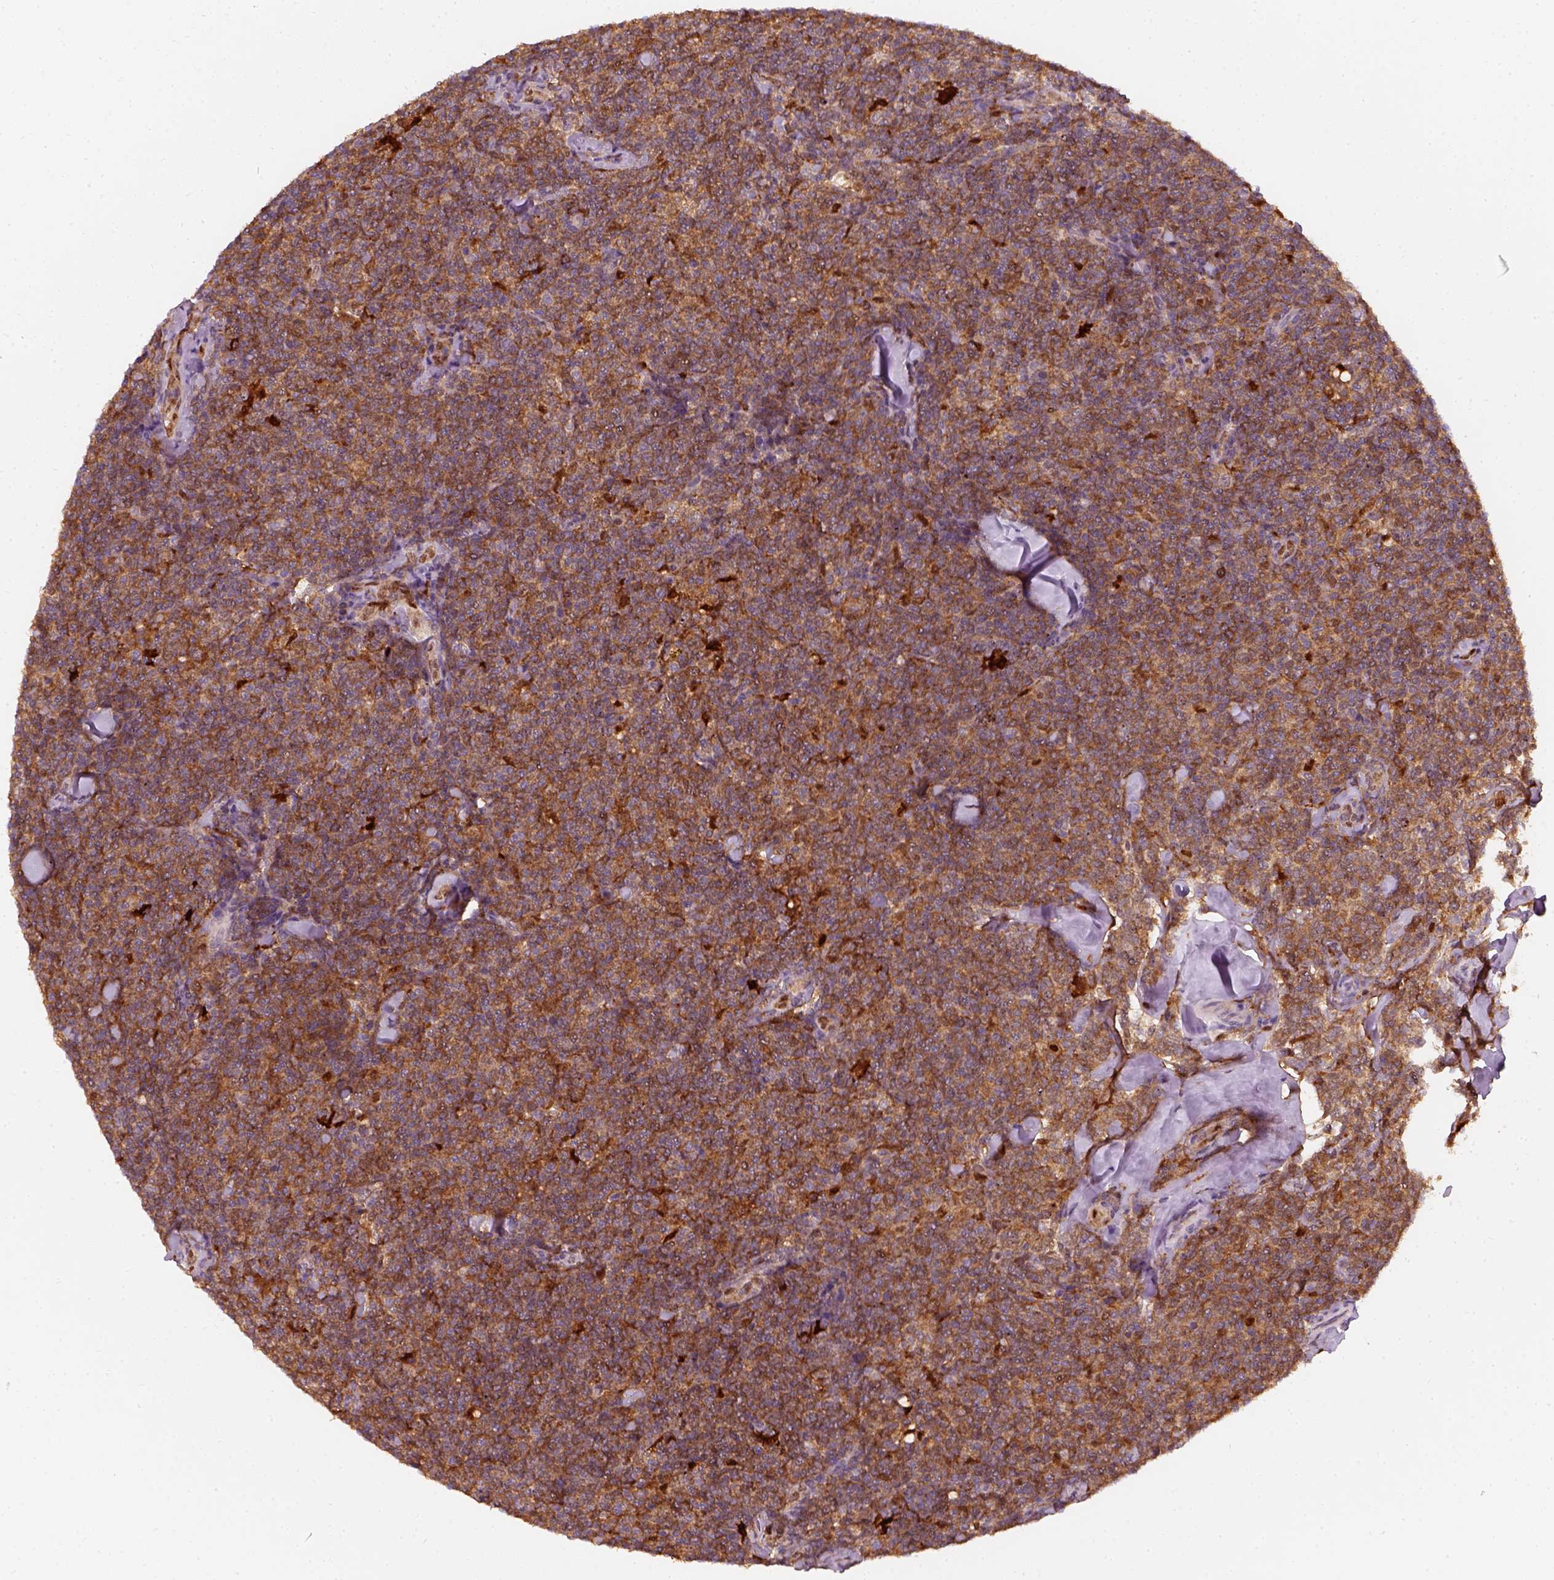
{"staining": {"intensity": "strong", "quantity": ">75%", "location": "cytoplasmic/membranous"}, "tissue": "lymphoma", "cell_type": "Tumor cells", "image_type": "cancer", "snomed": [{"axis": "morphology", "description": "Malignant lymphoma, non-Hodgkin's type, Low grade"}, {"axis": "topography", "description": "Lymph node"}], "caption": "Immunohistochemical staining of malignant lymphoma, non-Hodgkin's type (low-grade) reveals strong cytoplasmic/membranous protein staining in about >75% of tumor cells.", "gene": "SQSTM1", "patient": {"sex": "female", "age": 56}}